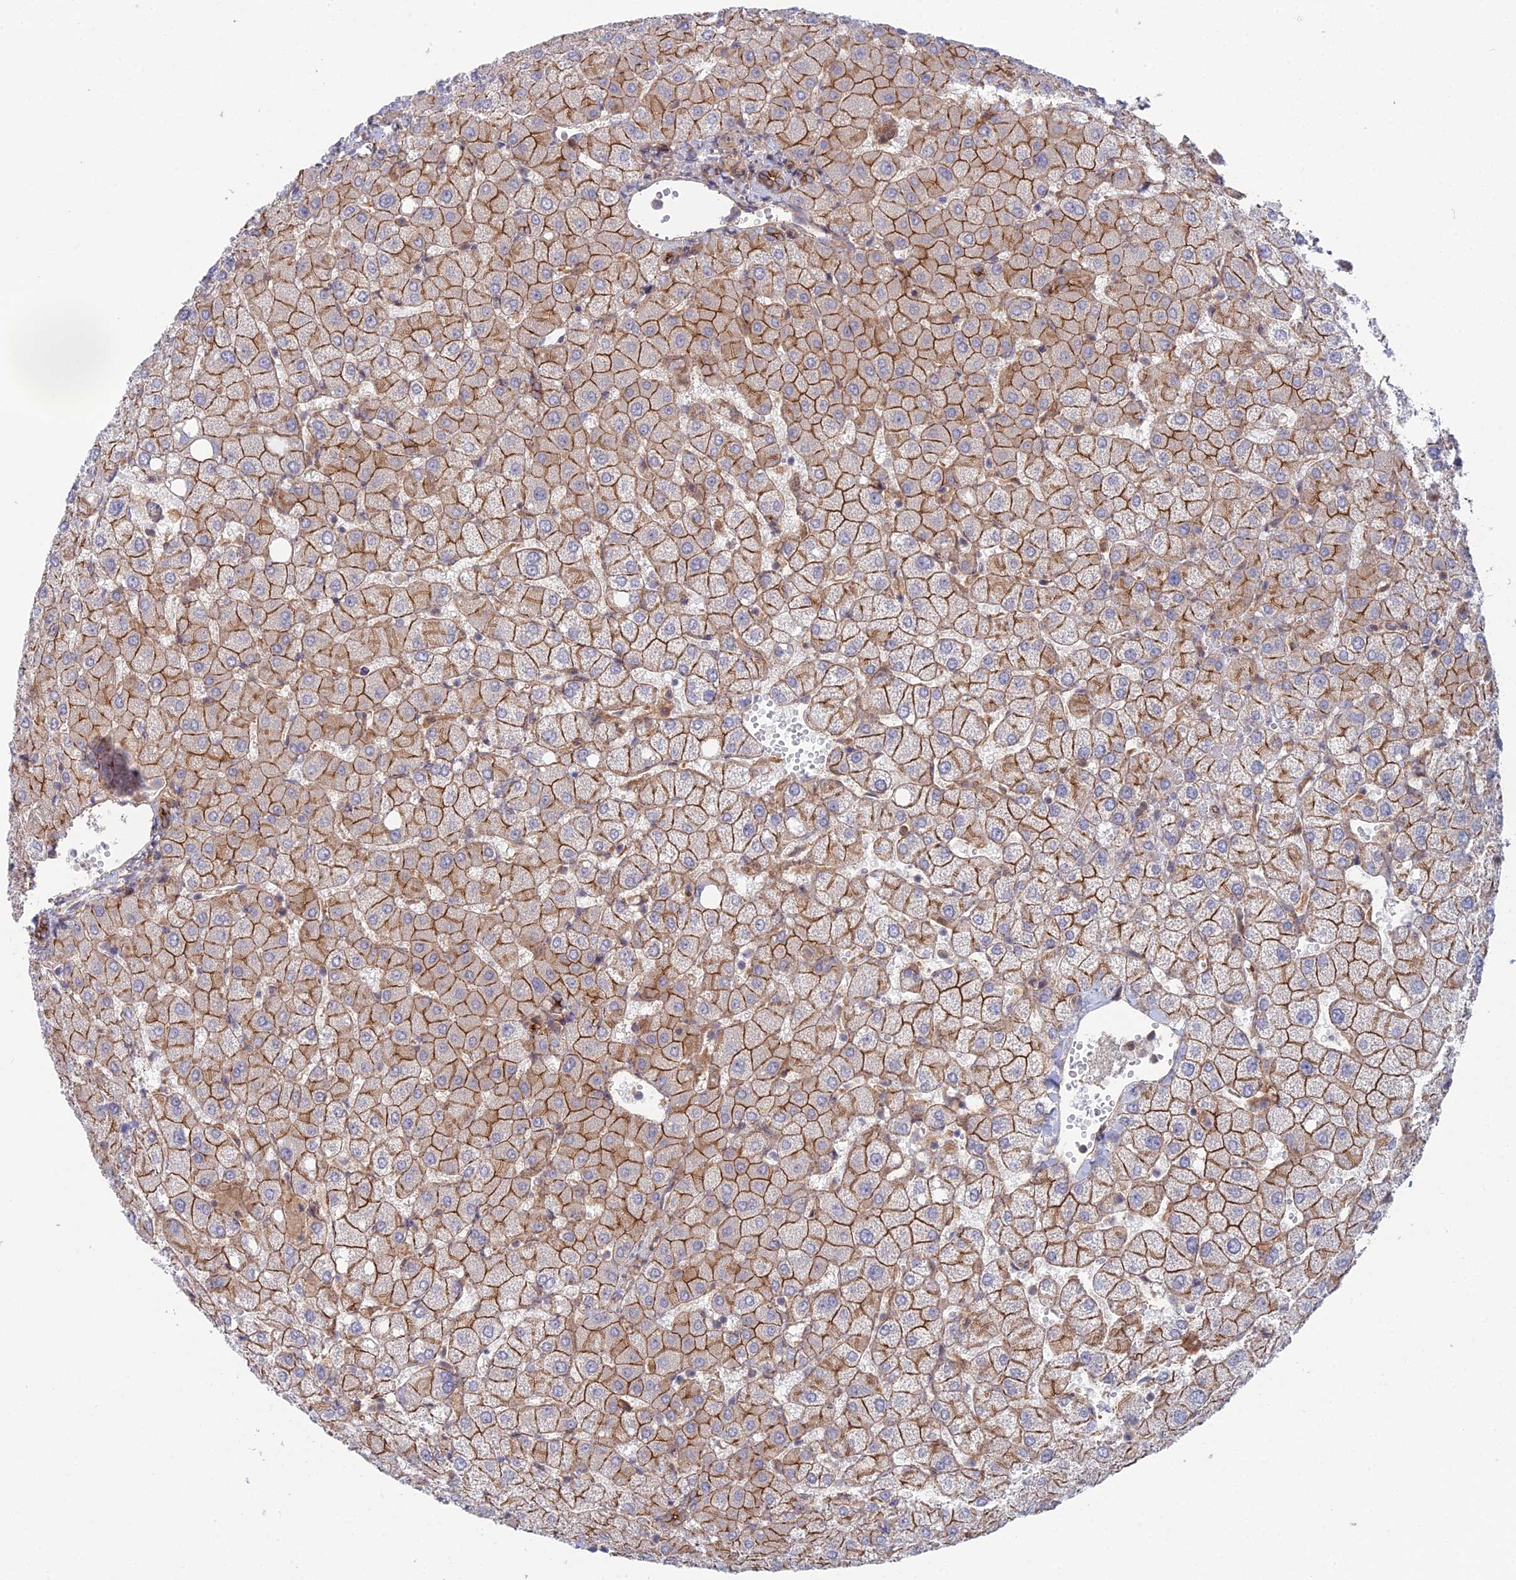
{"staining": {"intensity": "moderate", "quantity": "25%-75%", "location": "cytoplasmic/membranous"}, "tissue": "liver", "cell_type": "Cholangiocytes", "image_type": "normal", "snomed": [{"axis": "morphology", "description": "Normal tissue, NOS"}, {"axis": "topography", "description": "Liver"}], "caption": "Protein staining by immunohistochemistry (IHC) displays moderate cytoplasmic/membranous staining in about 25%-75% of cholangiocytes in normal liver. The protein of interest is shown in brown color, while the nuclei are stained blue.", "gene": "ABHD1", "patient": {"sex": "female", "age": 54}}